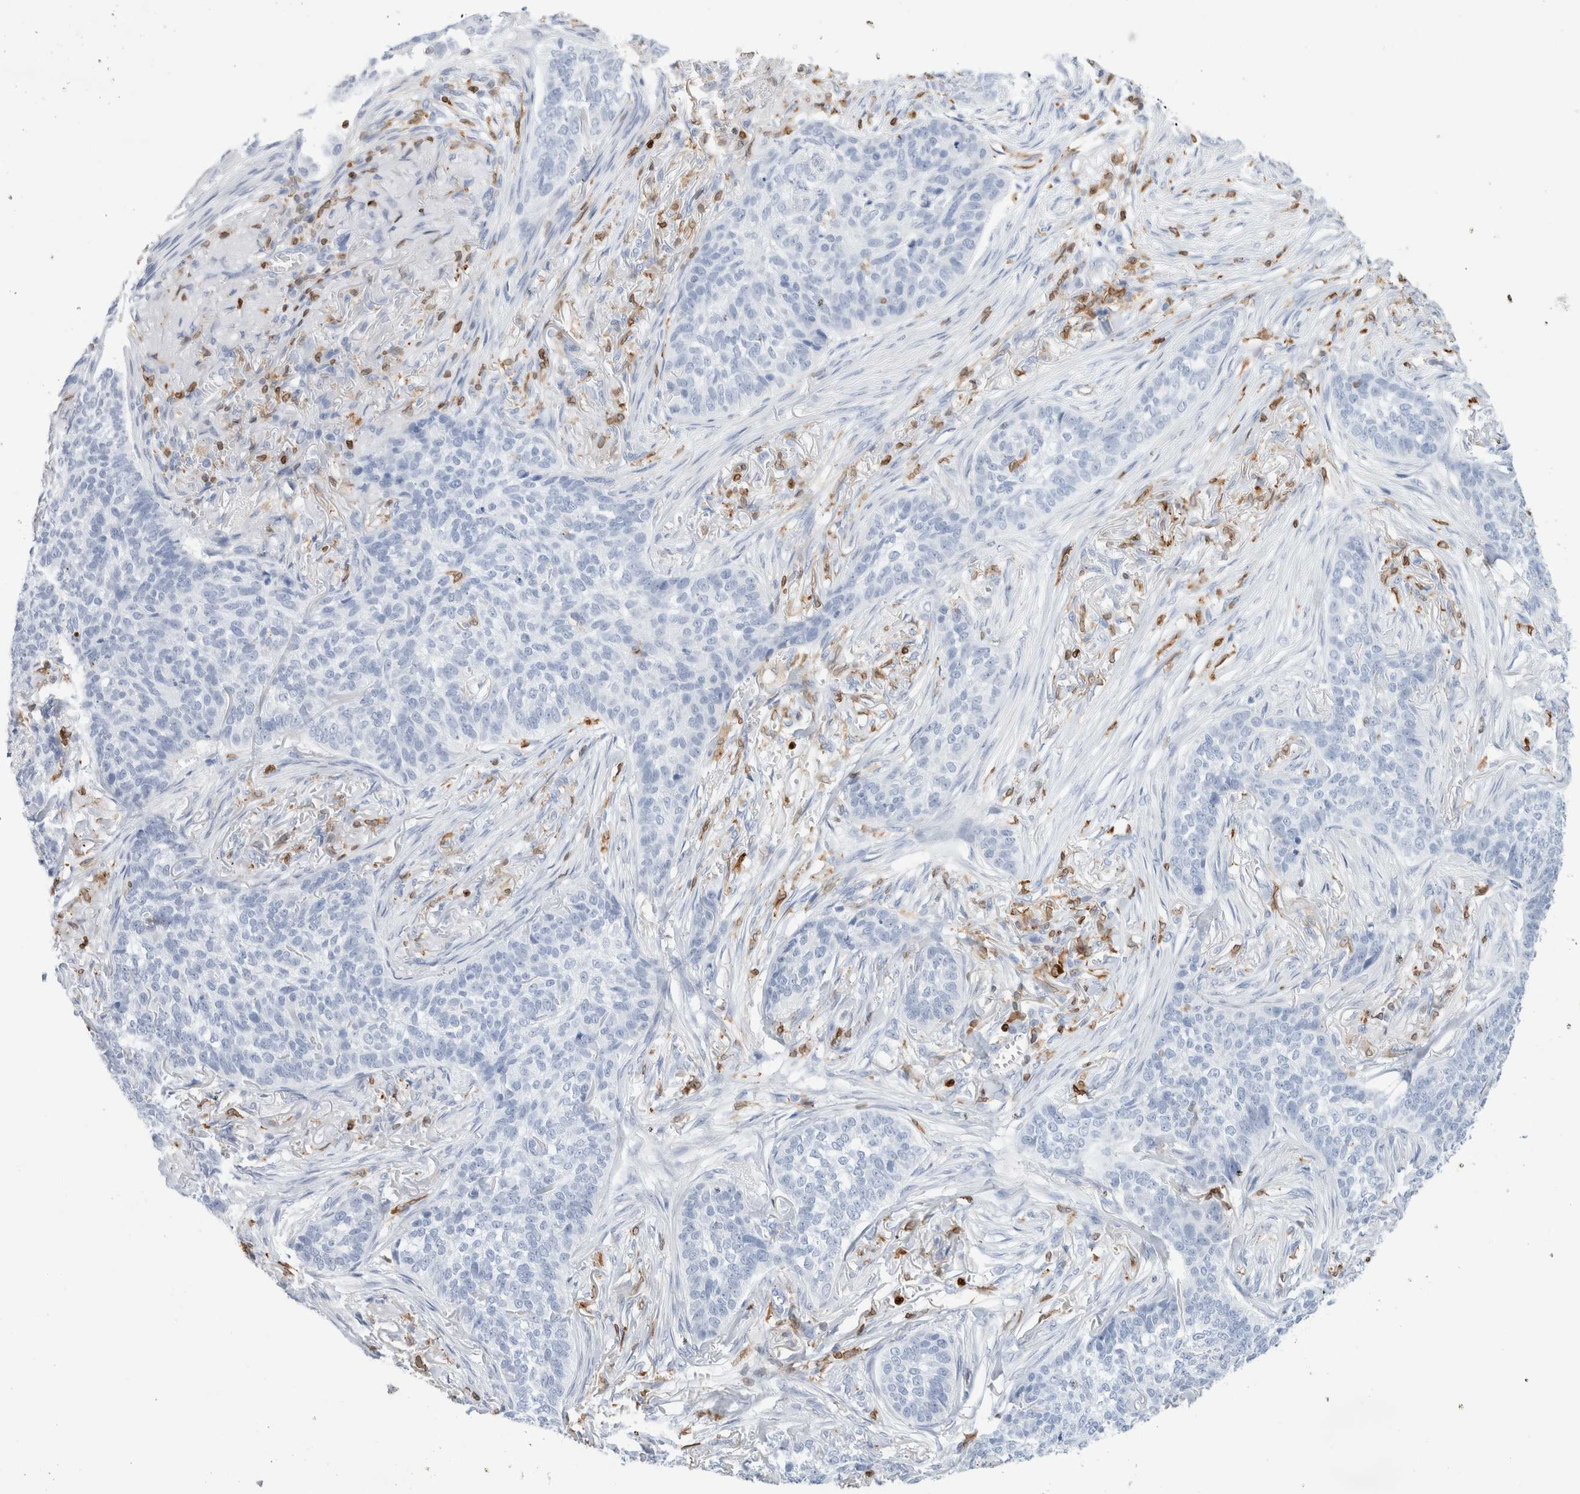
{"staining": {"intensity": "negative", "quantity": "none", "location": "none"}, "tissue": "skin cancer", "cell_type": "Tumor cells", "image_type": "cancer", "snomed": [{"axis": "morphology", "description": "Basal cell carcinoma"}, {"axis": "topography", "description": "Skin"}], "caption": "Basal cell carcinoma (skin) was stained to show a protein in brown. There is no significant positivity in tumor cells.", "gene": "ALOX5AP", "patient": {"sex": "male", "age": 85}}